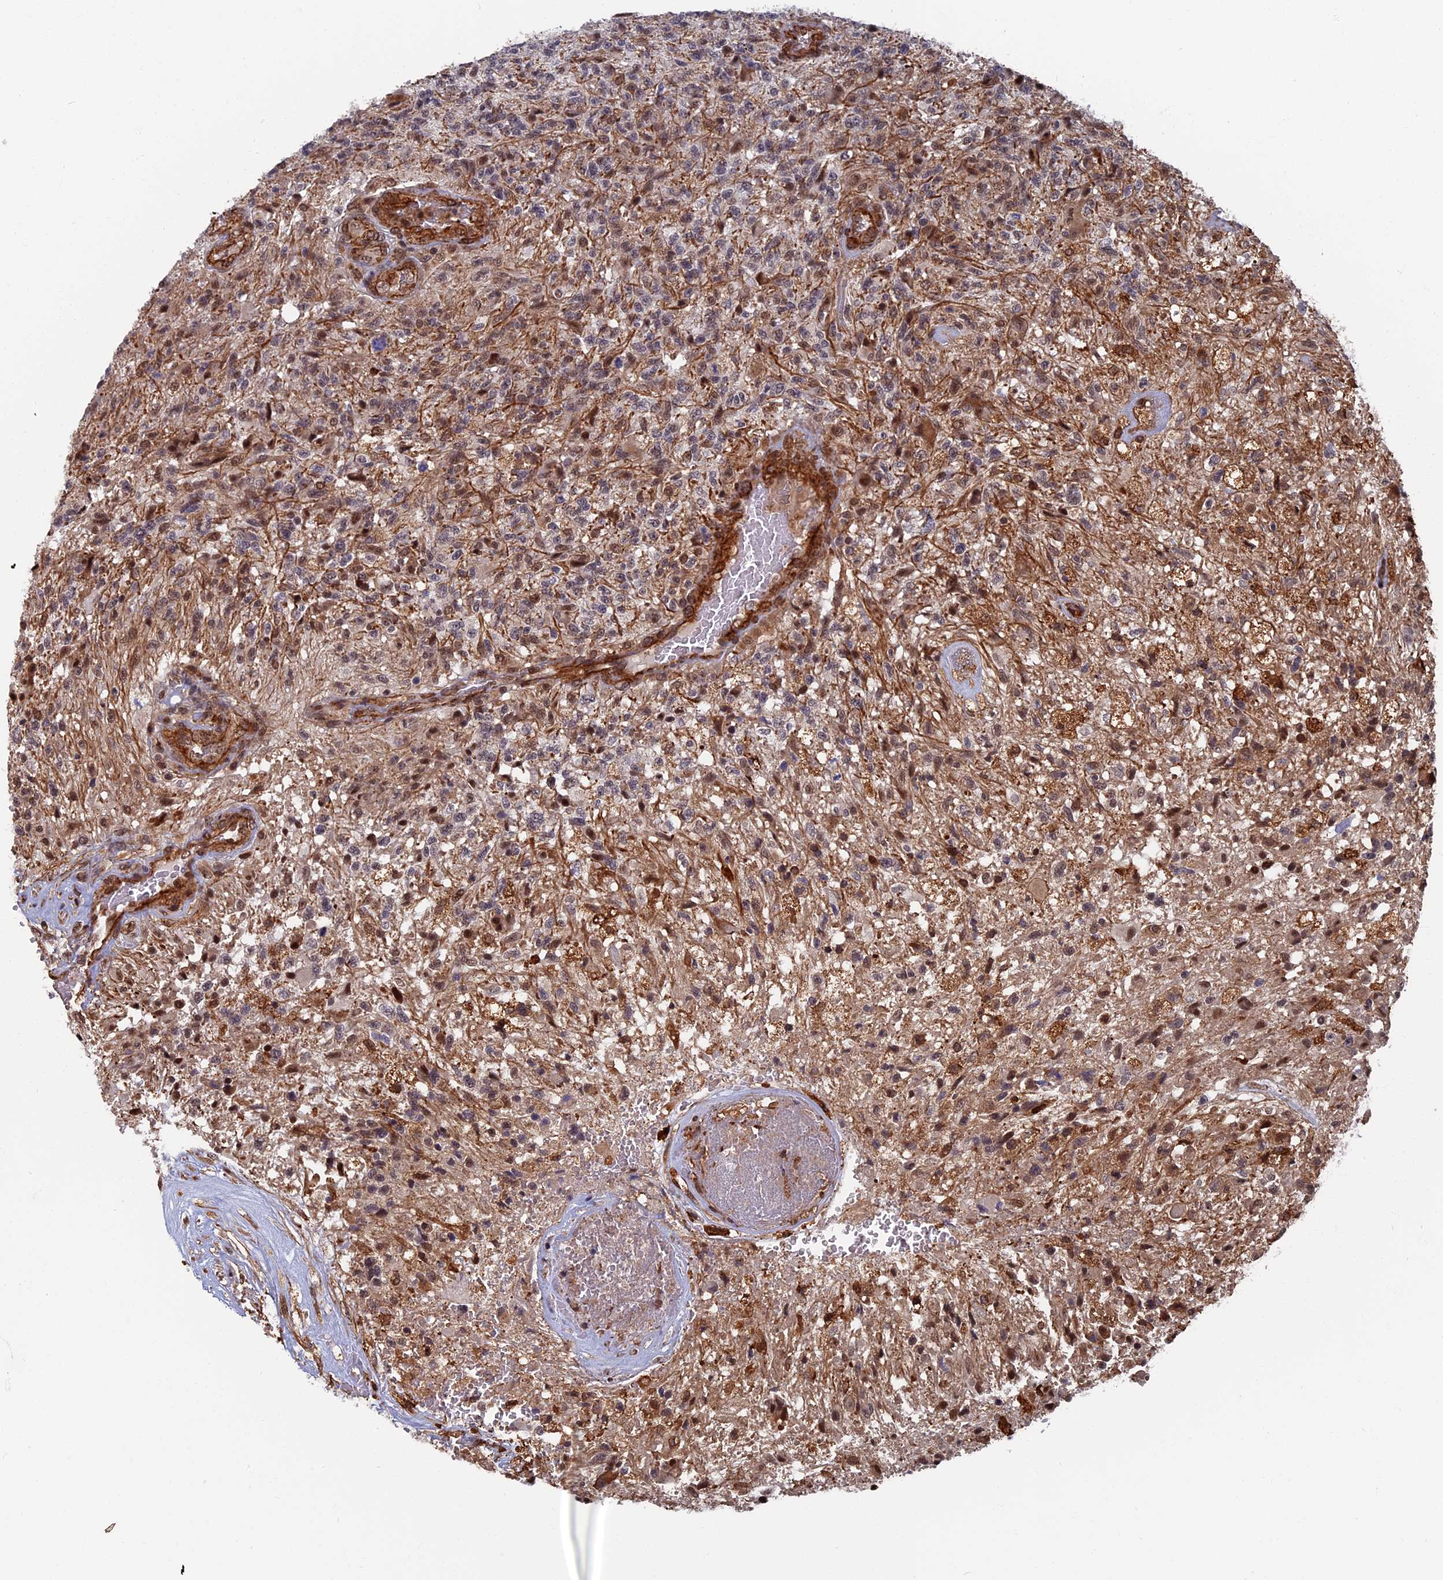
{"staining": {"intensity": "moderate", "quantity": "25%-75%", "location": "cytoplasmic/membranous,nuclear"}, "tissue": "glioma", "cell_type": "Tumor cells", "image_type": "cancer", "snomed": [{"axis": "morphology", "description": "Glioma, malignant, High grade"}, {"axis": "topography", "description": "Brain"}], "caption": "Immunohistochemical staining of human malignant high-grade glioma displays medium levels of moderate cytoplasmic/membranous and nuclear protein positivity in about 25%-75% of tumor cells.", "gene": "CTDP1", "patient": {"sex": "male", "age": 56}}